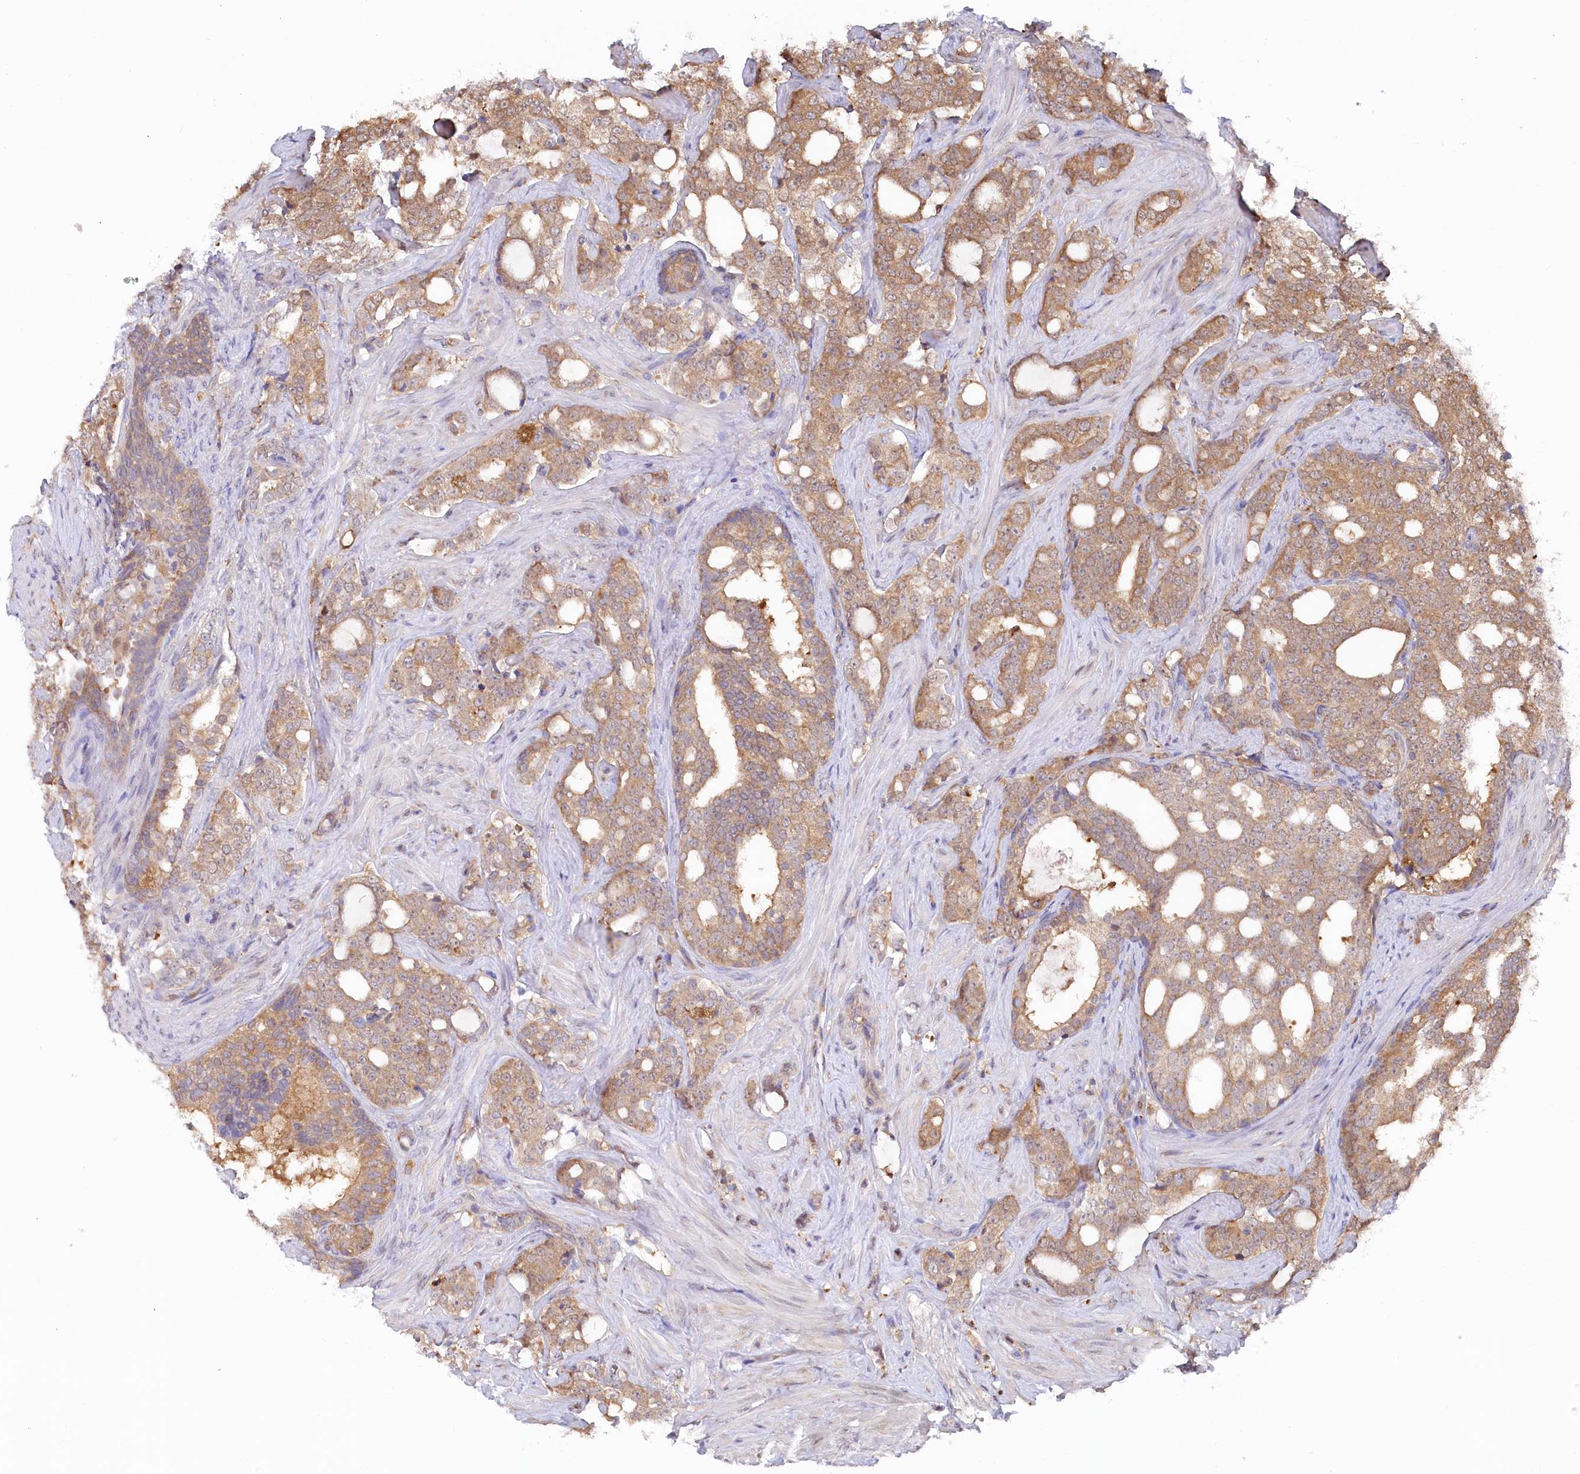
{"staining": {"intensity": "moderate", "quantity": ">75%", "location": "cytoplasmic/membranous"}, "tissue": "prostate cancer", "cell_type": "Tumor cells", "image_type": "cancer", "snomed": [{"axis": "morphology", "description": "Adenocarcinoma, High grade"}, {"axis": "topography", "description": "Prostate"}], "caption": "High-grade adenocarcinoma (prostate) stained with immunohistochemistry (IHC) displays moderate cytoplasmic/membranous positivity in approximately >75% of tumor cells.", "gene": "PSMA1", "patient": {"sex": "male", "age": 64}}